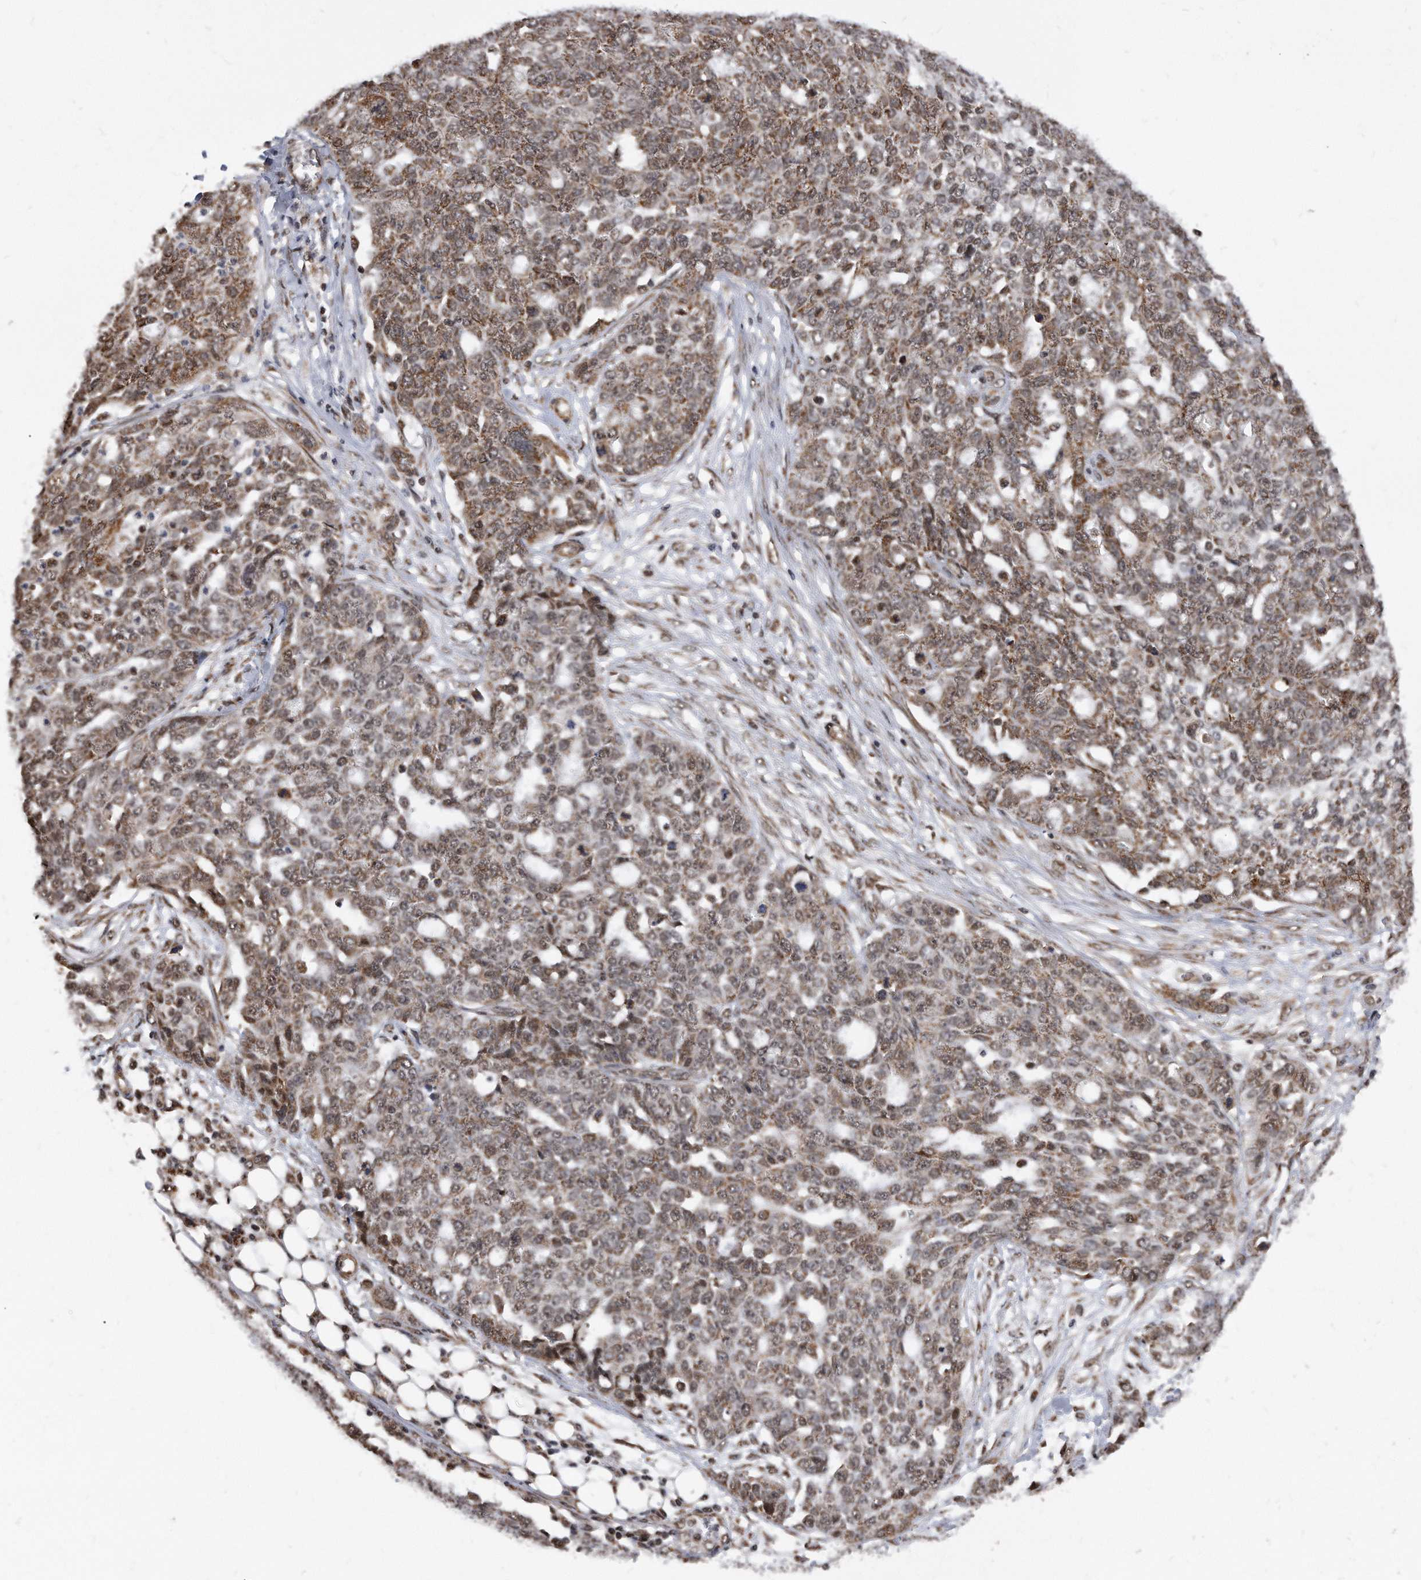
{"staining": {"intensity": "moderate", "quantity": ">75%", "location": "cytoplasmic/membranous,nuclear"}, "tissue": "ovarian cancer", "cell_type": "Tumor cells", "image_type": "cancer", "snomed": [{"axis": "morphology", "description": "Cystadenocarcinoma, serous, NOS"}, {"axis": "topography", "description": "Soft tissue"}, {"axis": "topography", "description": "Ovary"}], "caption": "Immunohistochemical staining of human ovarian serous cystadenocarcinoma shows medium levels of moderate cytoplasmic/membranous and nuclear protein positivity in approximately >75% of tumor cells.", "gene": "DUSP22", "patient": {"sex": "female", "age": 57}}